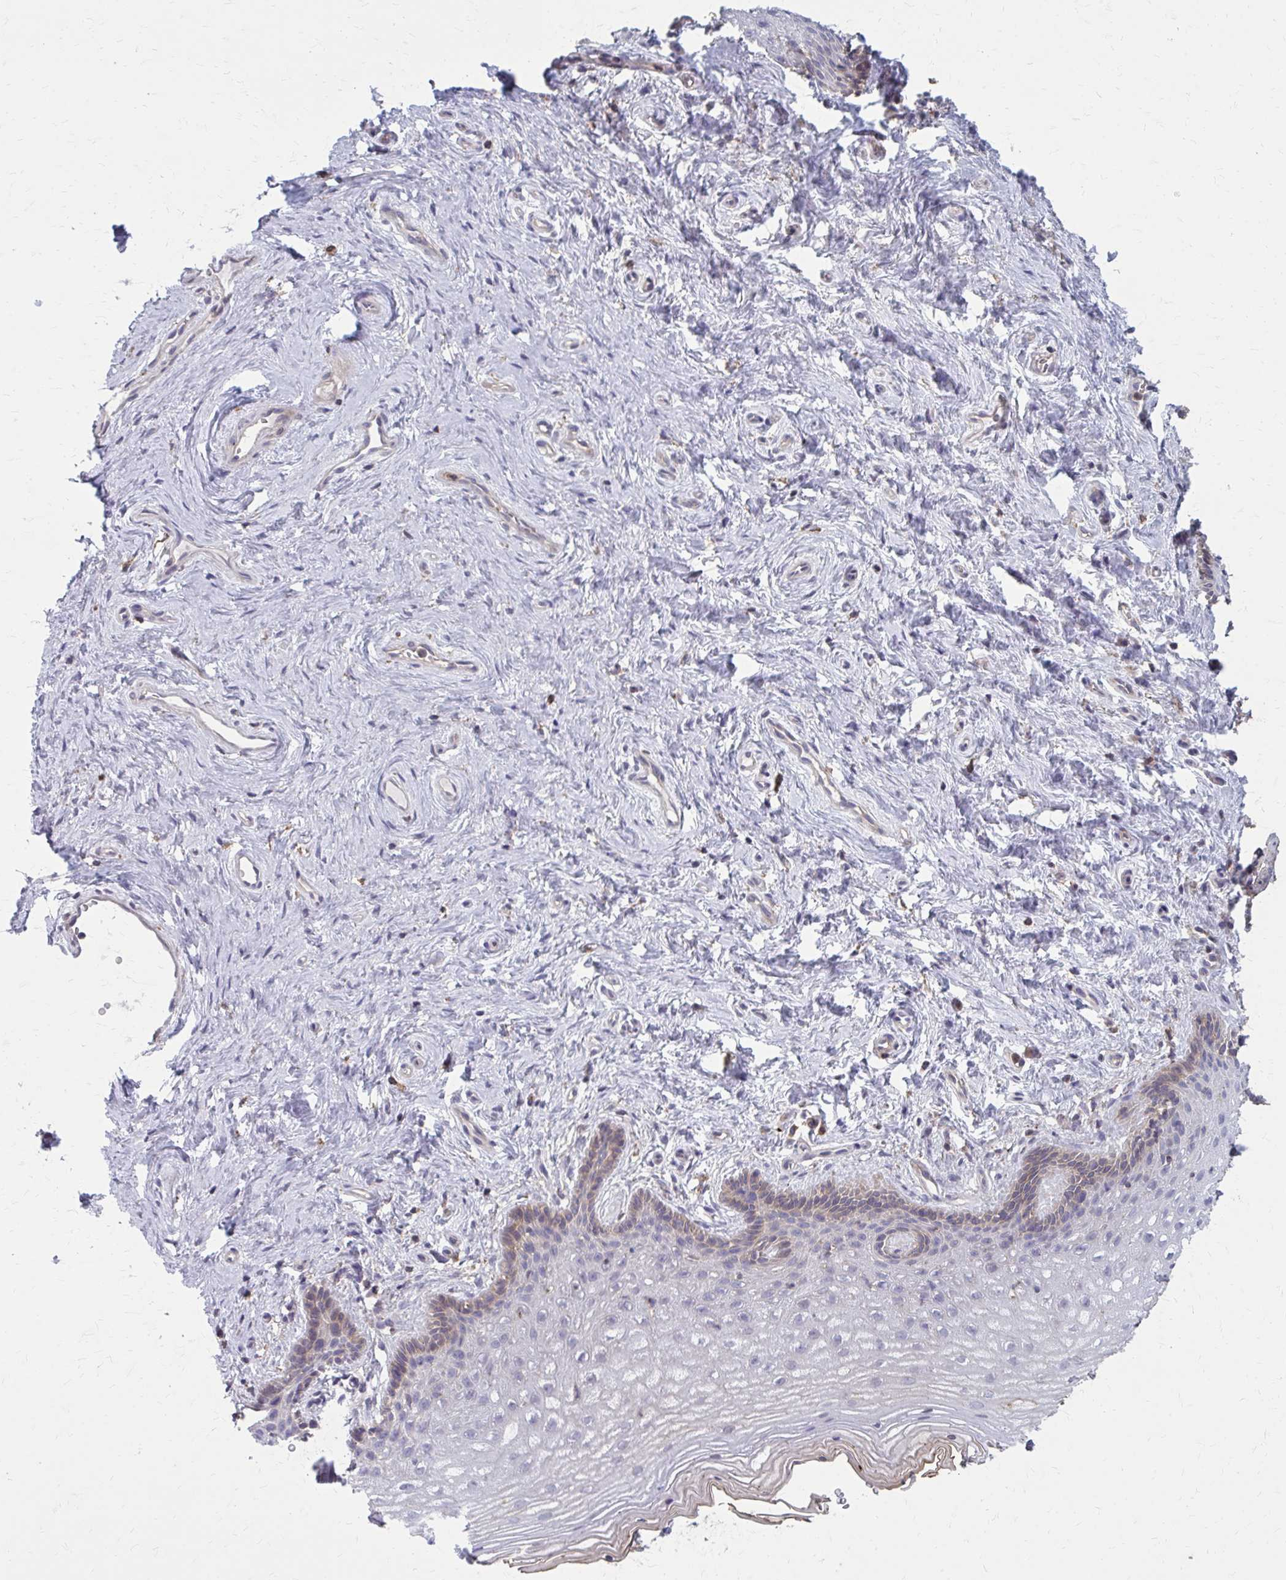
{"staining": {"intensity": "weak", "quantity": "<25%", "location": "cytoplasmic/membranous"}, "tissue": "vagina", "cell_type": "Squamous epithelial cells", "image_type": "normal", "snomed": [{"axis": "morphology", "description": "Normal tissue, NOS"}, {"axis": "topography", "description": "Vagina"}], "caption": "Immunohistochemical staining of unremarkable vagina shows no significant staining in squamous epithelial cells. The staining is performed using DAB (3,3'-diaminobenzidine) brown chromogen with nuclei counter-stained in using hematoxylin.", "gene": "MMP14", "patient": {"sex": "female", "age": 45}}